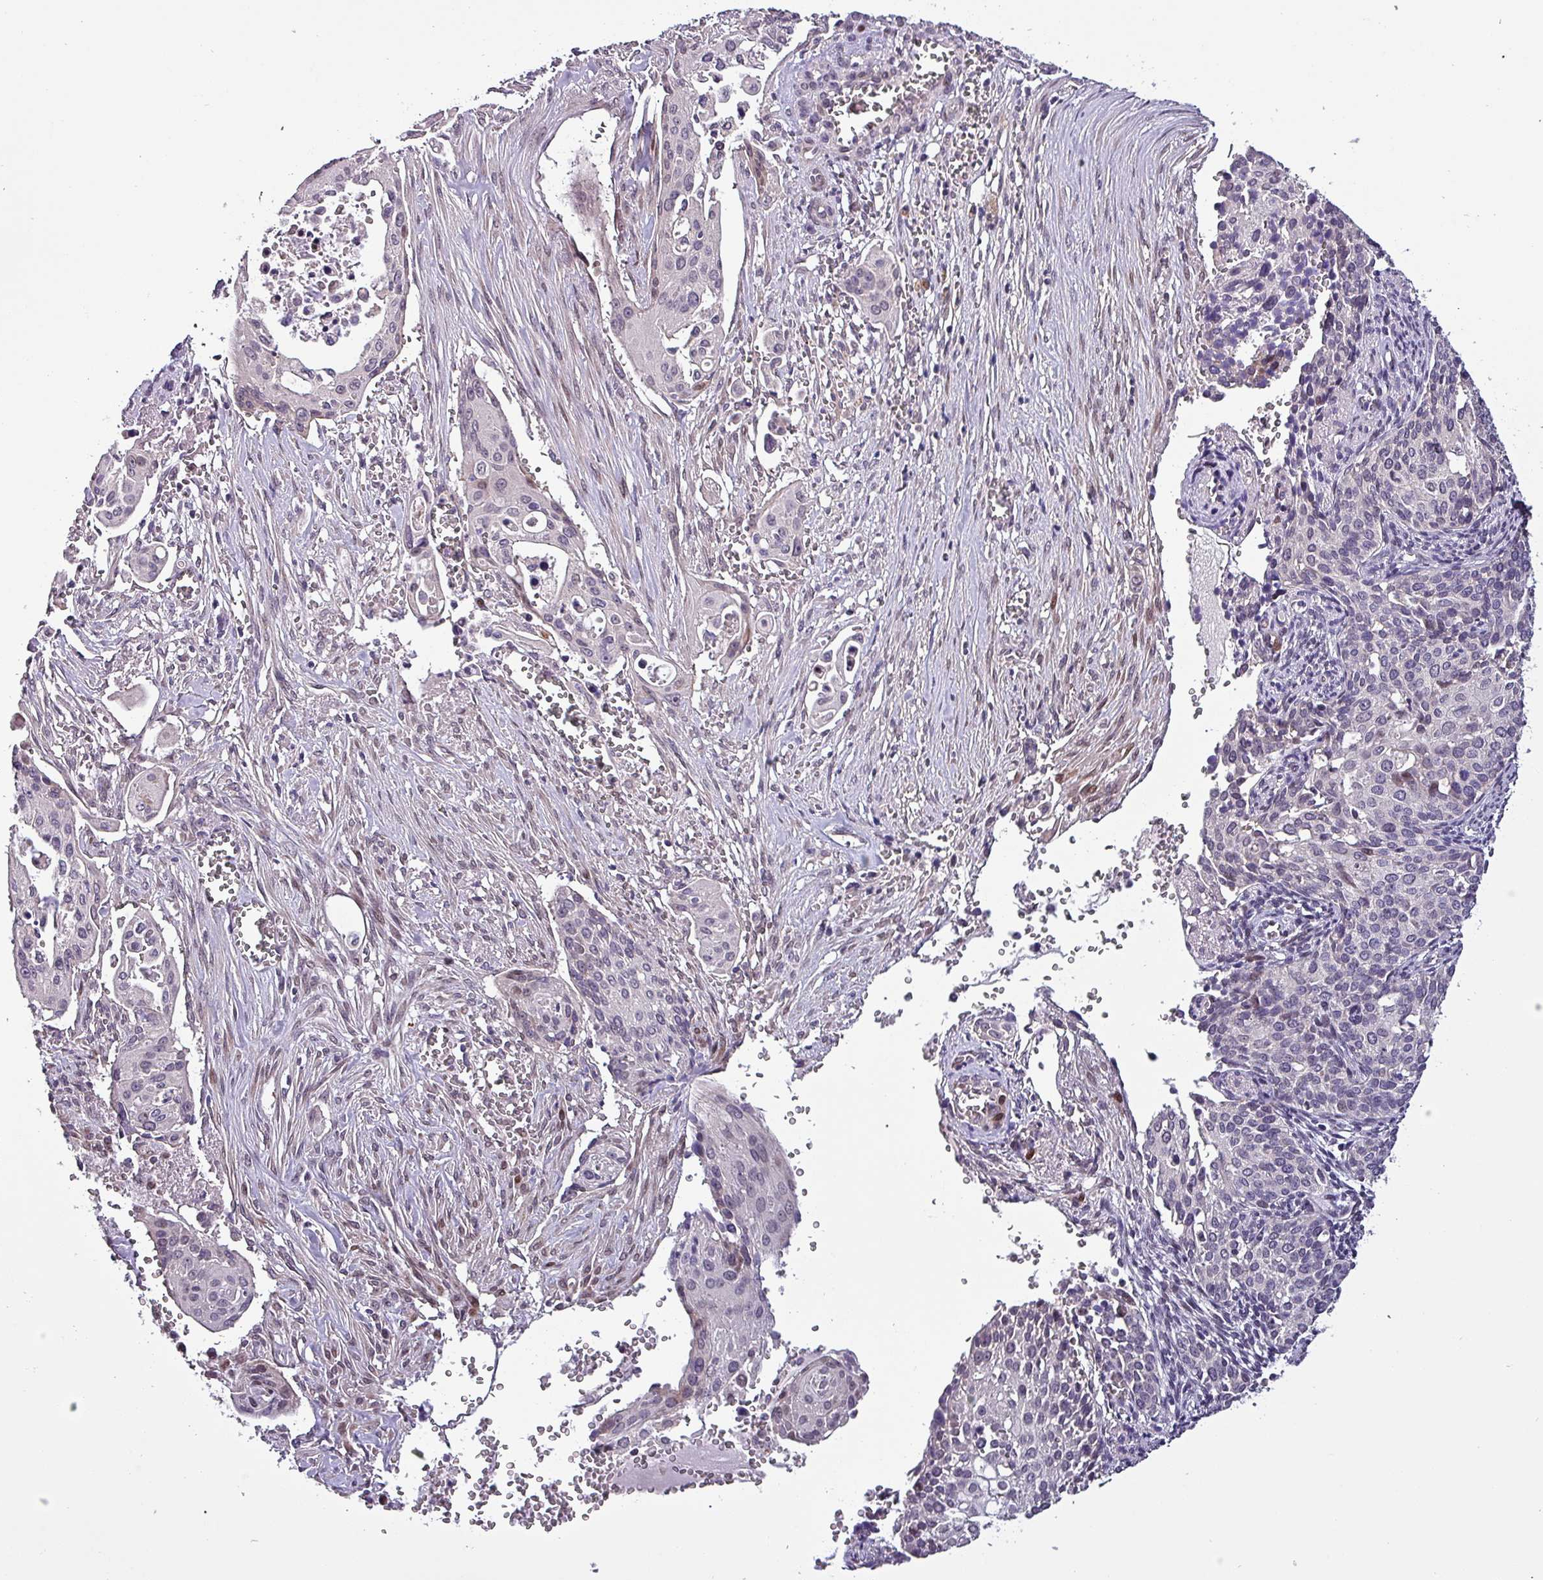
{"staining": {"intensity": "negative", "quantity": "none", "location": "none"}, "tissue": "cervical cancer", "cell_type": "Tumor cells", "image_type": "cancer", "snomed": [{"axis": "morphology", "description": "Squamous cell carcinoma, NOS"}, {"axis": "topography", "description": "Cervix"}], "caption": "The micrograph exhibits no significant expression in tumor cells of cervical cancer.", "gene": "GRAPL", "patient": {"sex": "female", "age": 44}}